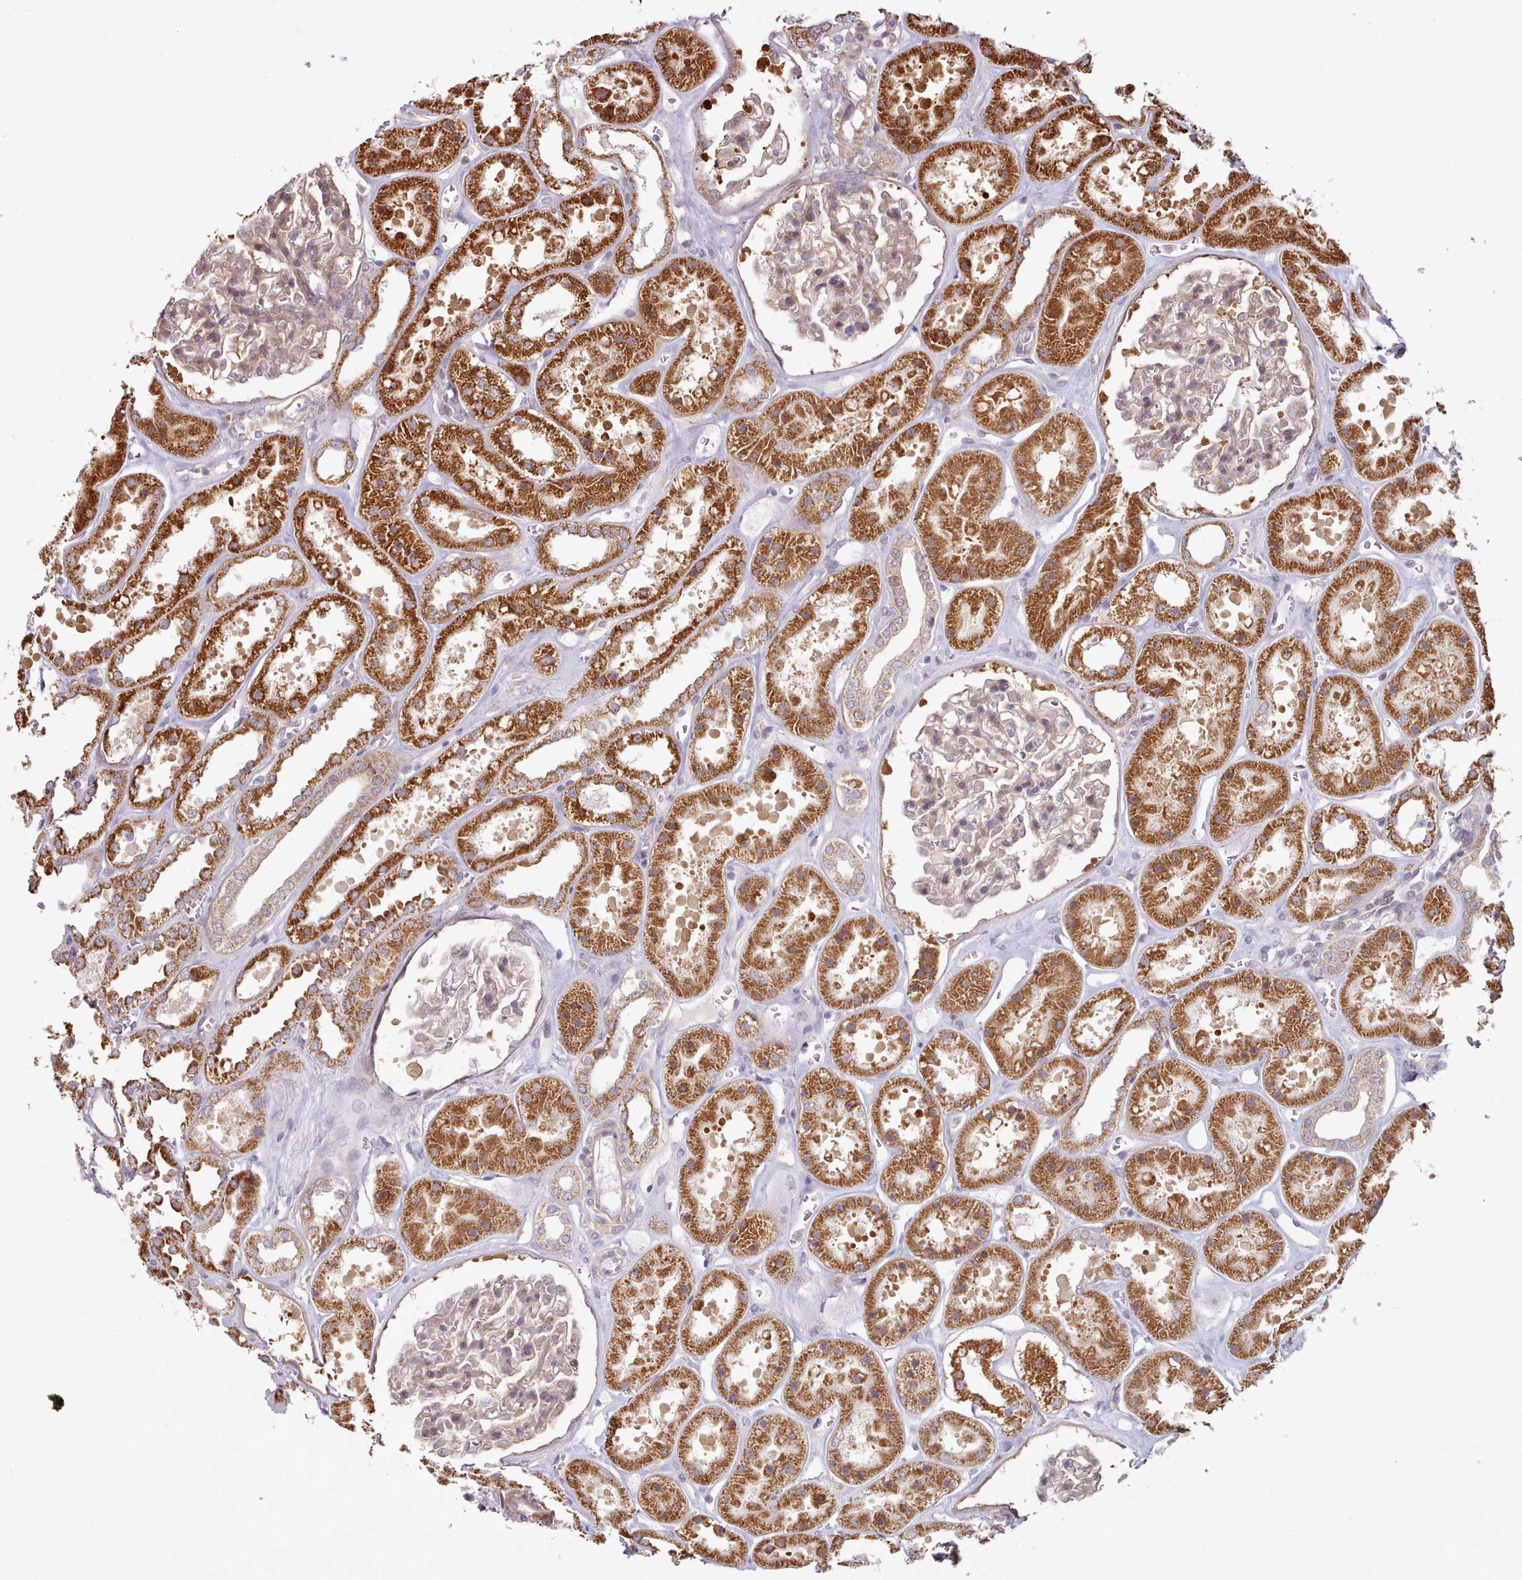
{"staining": {"intensity": "weak", "quantity": "25%-75%", "location": "cytoplasmic/membranous"}, "tissue": "kidney", "cell_type": "Cells in glomeruli", "image_type": "normal", "snomed": [{"axis": "morphology", "description": "Normal tissue, NOS"}, {"axis": "topography", "description": "Kidney"}], "caption": "Cells in glomeruli exhibit low levels of weak cytoplasmic/membranous staining in approximately 25%-75% of cells in unremarkable kidney. (Brightfield microscopy of DAB IHC at high magnification).", "gene": "TRIM26", "patient": {"sex": "female", "age": 41}}